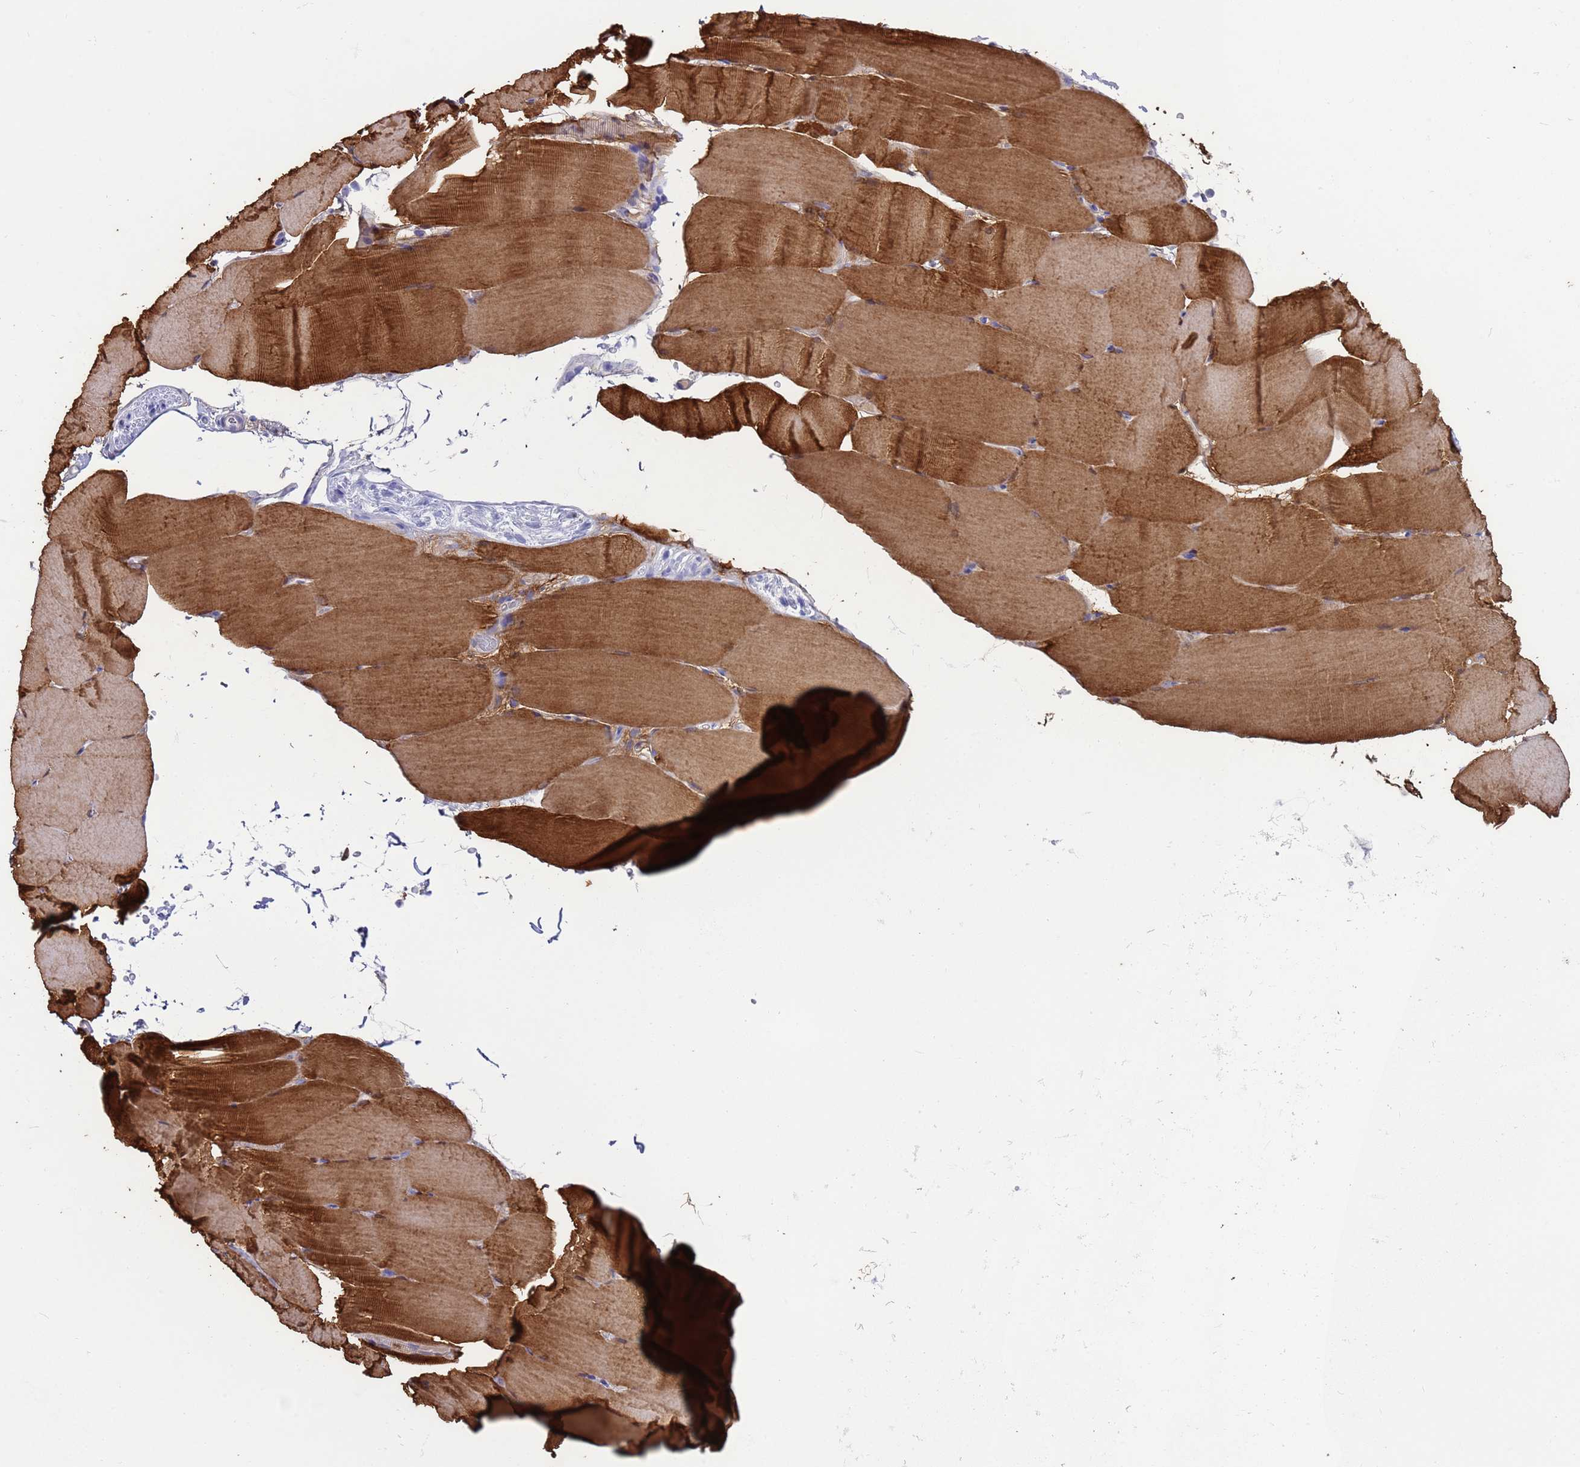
{"staining": {"intensity": "strong", "quantity": ">75%", "location": "cytoplasmic/membranous"}, "tissue": "skeletal muscle", "cell_type": "Myocytes", "image_type": "normal", "snomed": [{"axis": "morphology", "description": "Normal tissue, NOS"}, {"axis": "topography", "description": "Skeletal muscle"}, {"axis": "topography", "description": "Parathyroid gland"}], "caption": "Human skeletal muscle stained with a brown dye displays strong cytoplasmic/membranous positive positivity in about >75% of myocytes.", "gene": "CKM", "patient": {"sex": "female", "age": 37}}